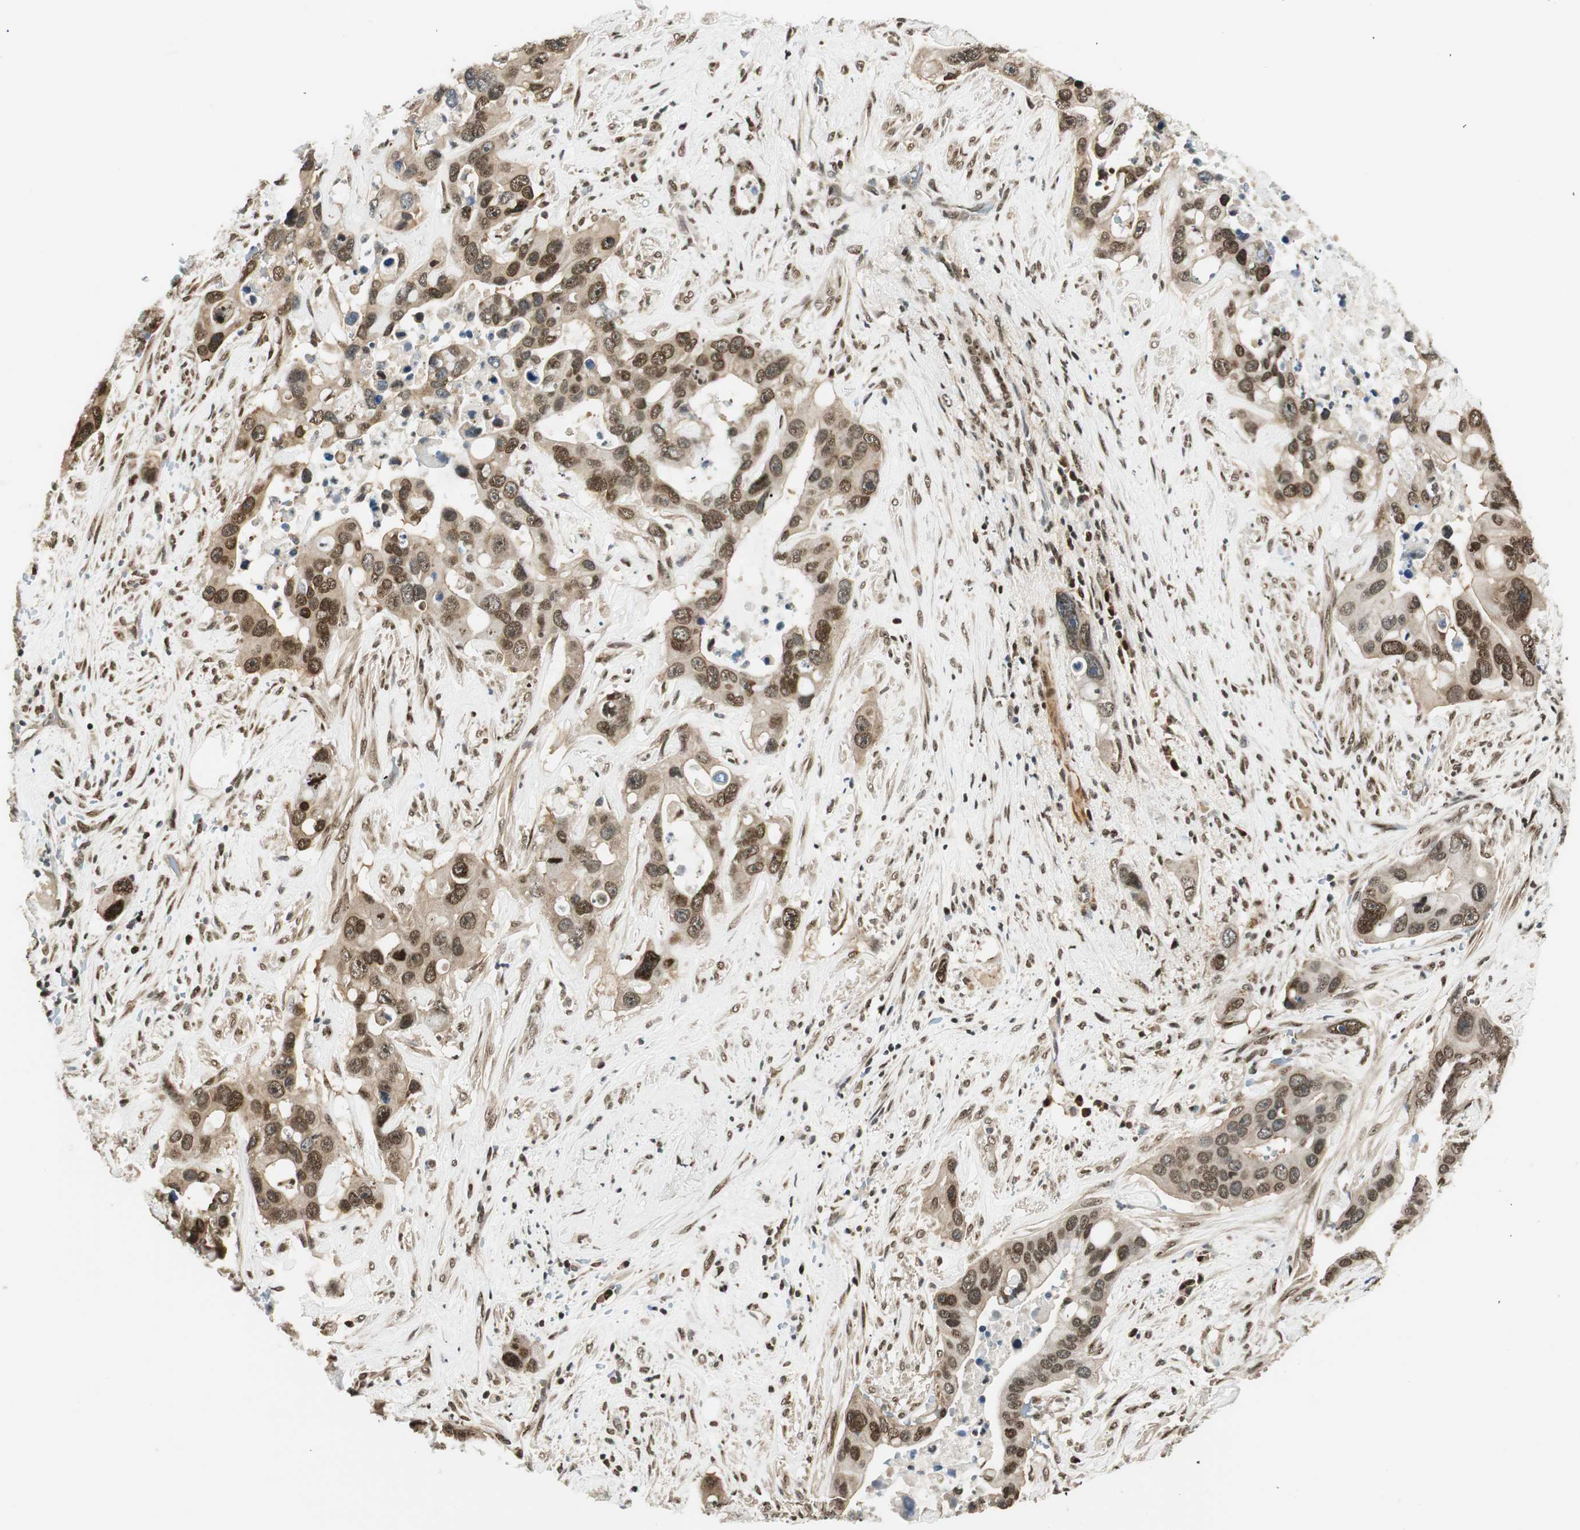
{"staining": {"intensity": "moderate", "quantity": ">75%", "location": "nuclear"}, "tissue": "liver cancer", "cell_type": "Tumor cells", "image_type": "cancer", "snomed": [{"axis": "morphology", "description": "Cholangiocarcinoma"}, {"axis": "topography", "description": "Liver"}], "caption": "Tumor cells display moderate nuclear expression in about >75% of cells in cholangiocarcinoma (liver).", "gene": "RING1", "patient": {"sex": "female", "age": 65}}